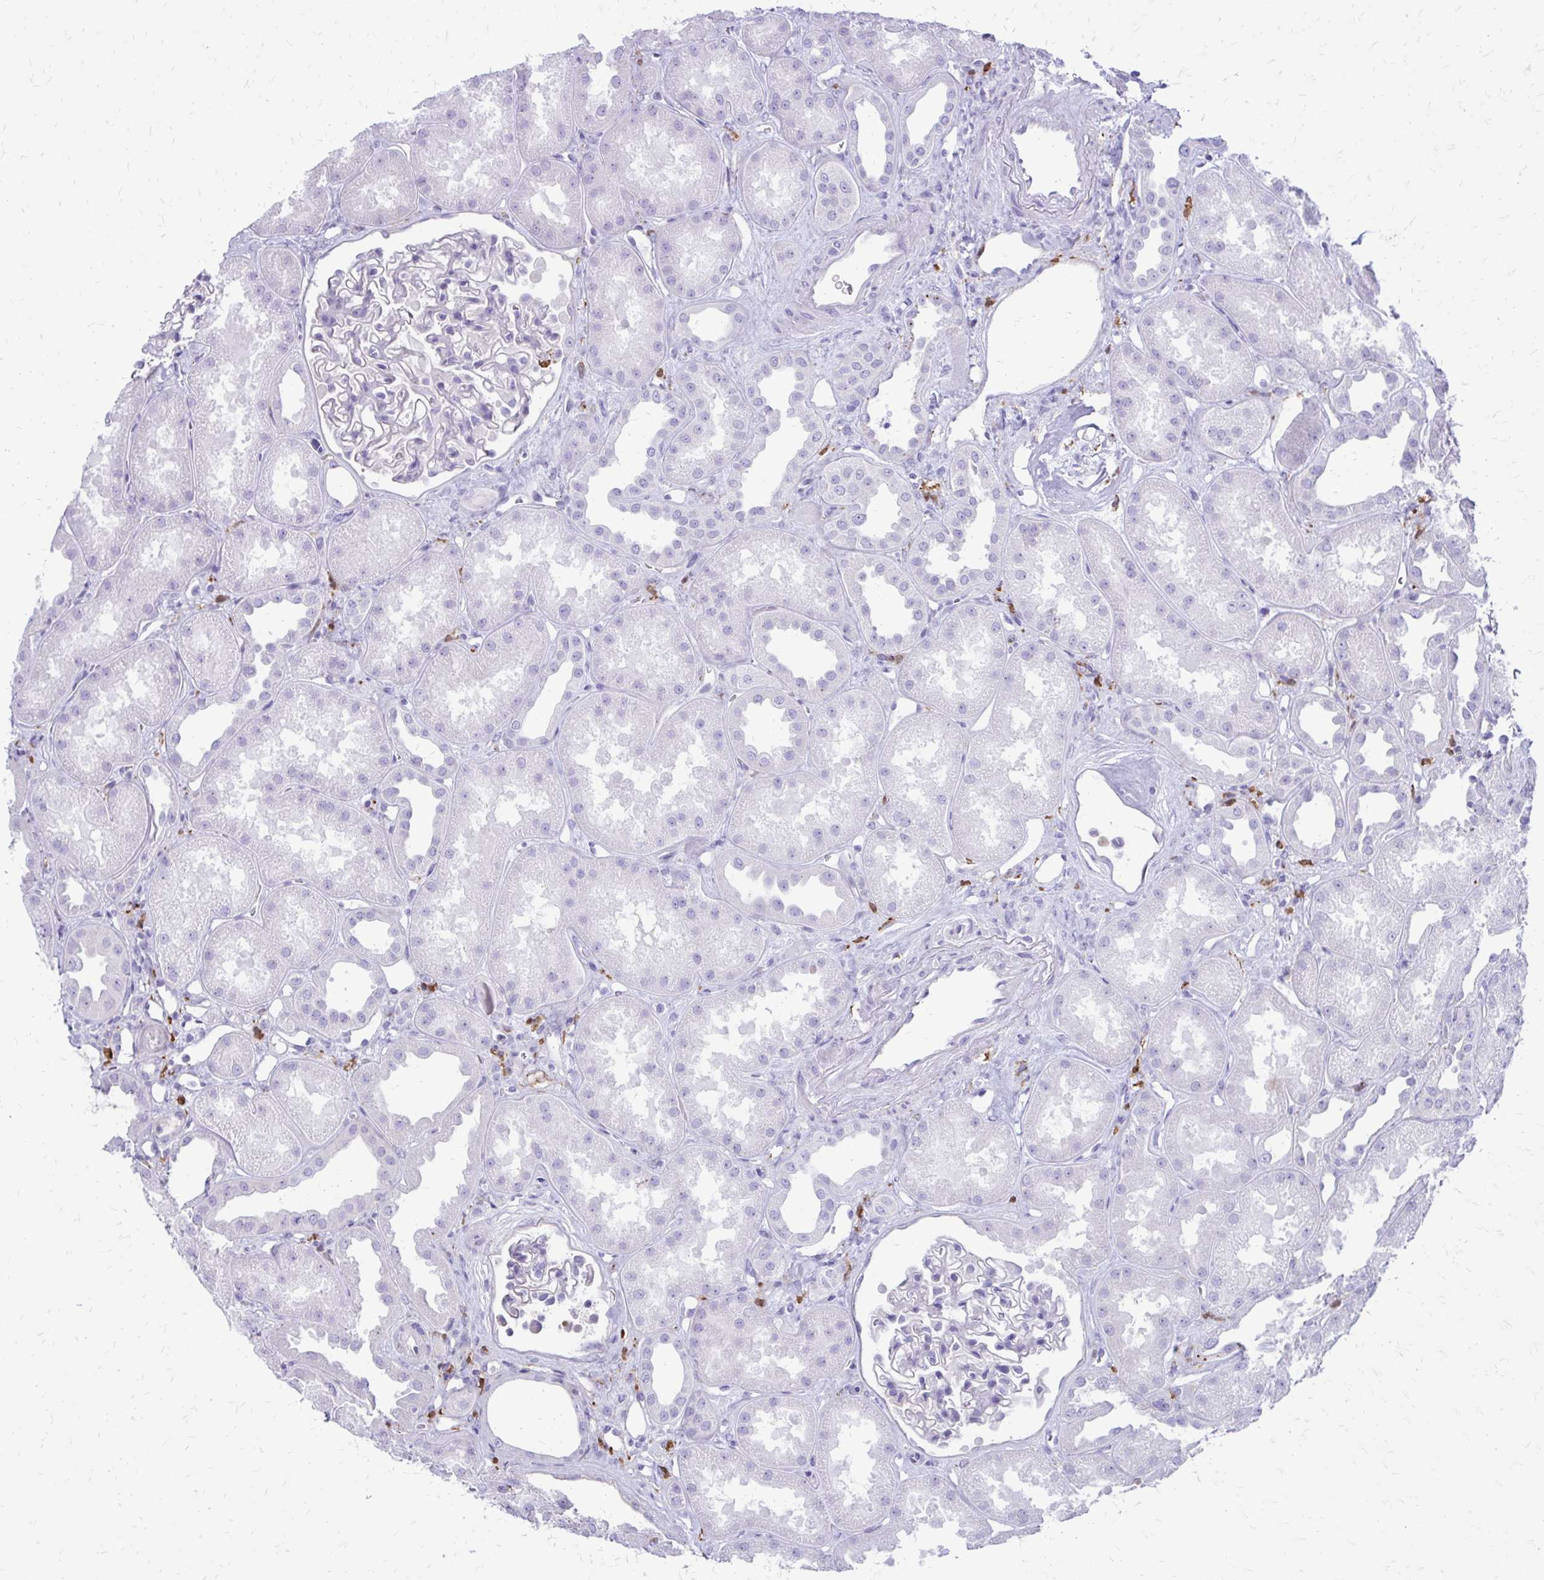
{"staining": {"intensity": "negative", "quantity": "none", "location": "none"}, "tissue": "kidney", "cell_type": "Cells in glomeruli", "image_type": "normal", "snomed": [{"axis": "morphology", "description": "Normal tissue, NOS"}, {"axis": "topography", "description": "Kidney"}], "caption": "The histopathology image displays no staining of cells in glomeruli in benign kidney.", "gene": "SIGLEC11", "patient": {"sex": "male", "age": 61}}